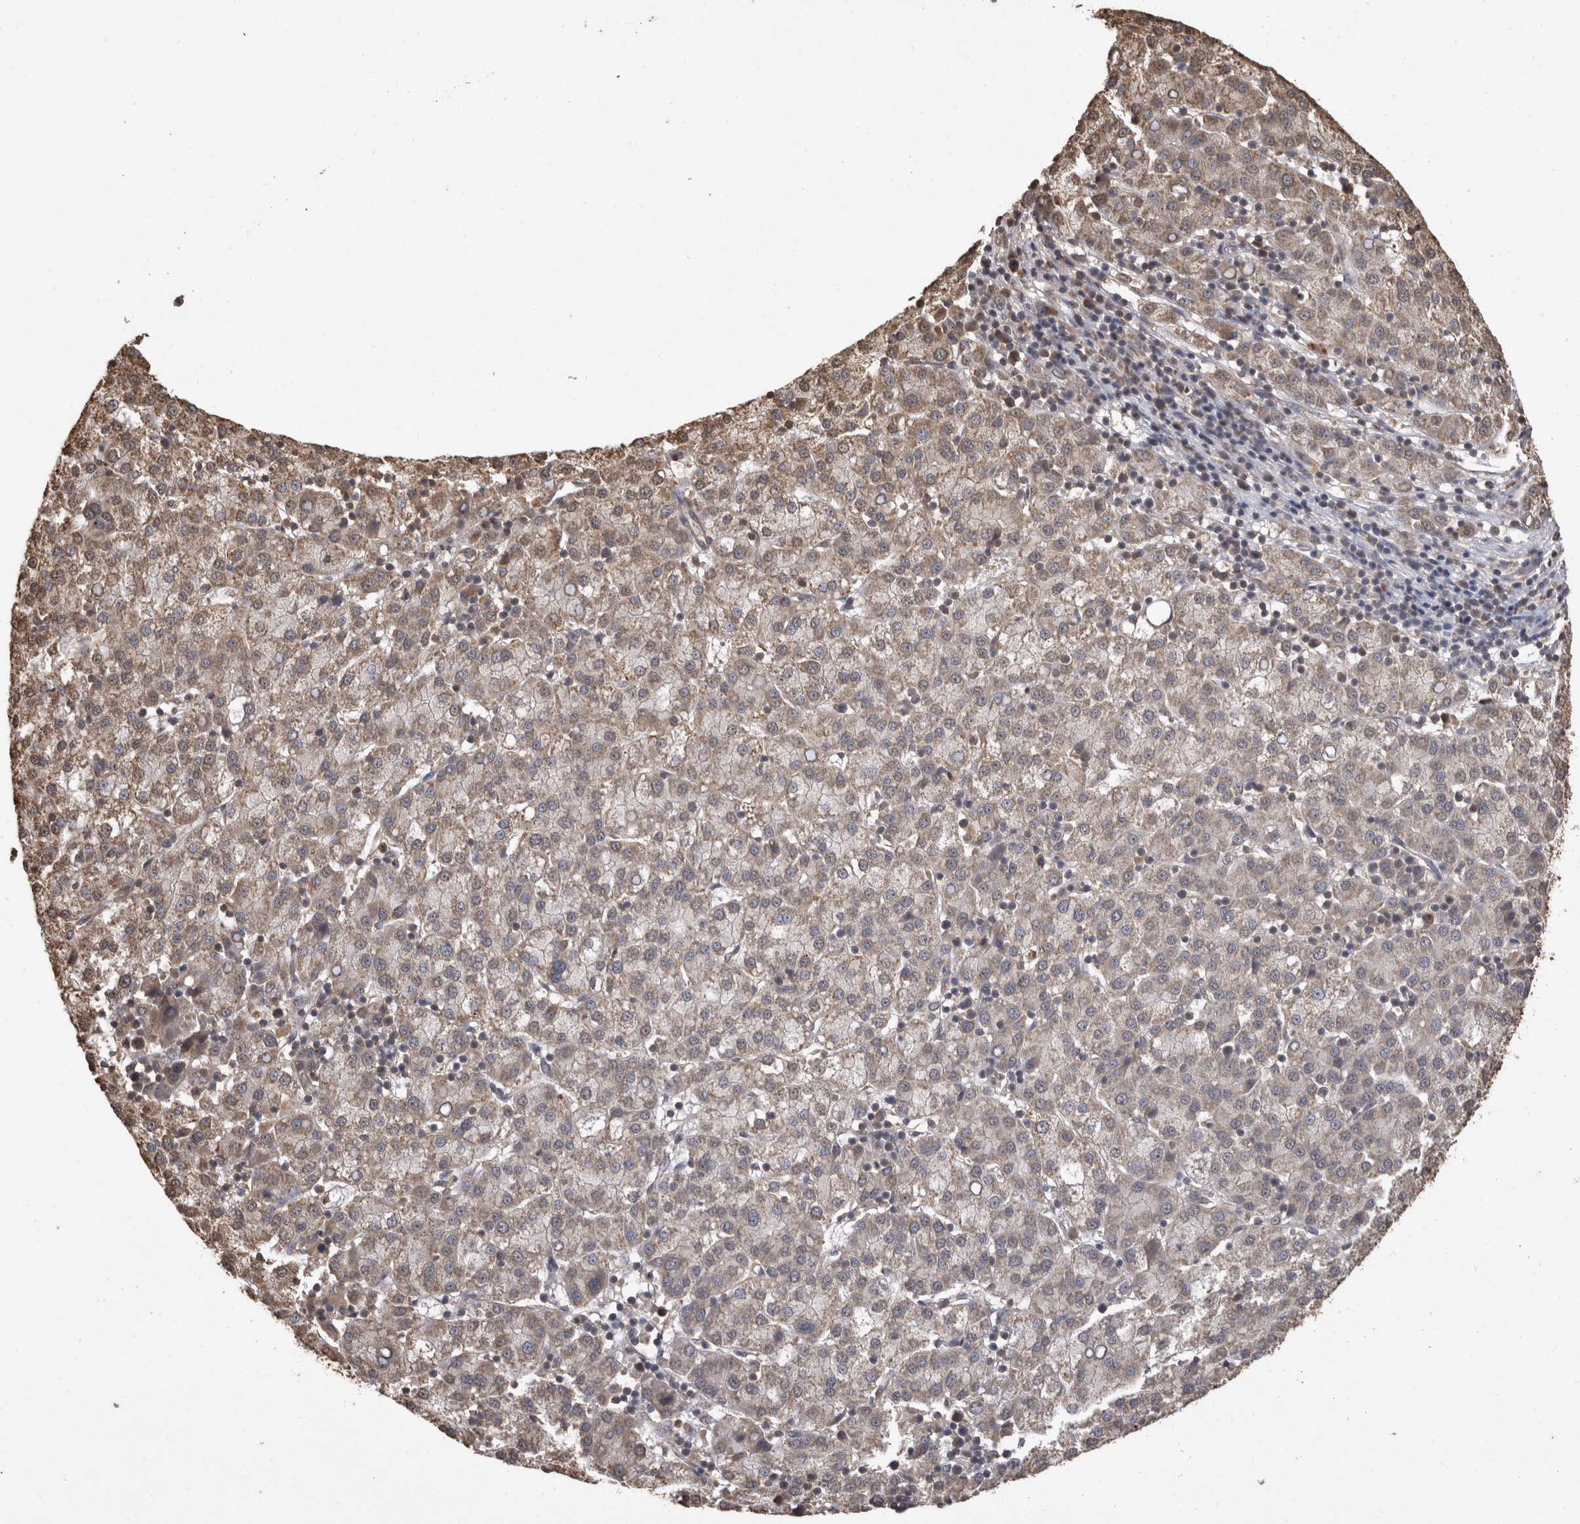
{"staining": {"intensity": "weak", "quantity": ">75%", "location": "cytoplasmic/membranous"}, "tissue": "liver cancer", "cell_type": "Tumor cells", "image_type": "cancer", "snomed": [{"axis": "morphology", "description": "Carcinoma, Hepatocellular, NOS"}, {"axis": "topography", "description": "Liver"}], "caption": "Immunohistochemistry (IHC) (DAB) staining of human liver hepatocellular carcinoma demonstrates weak cytoplasmic/membranous protein expression in about >75% of tumor cells.", "gene": "SOCS5", "patient": {"sex": "female", "age": 58}}